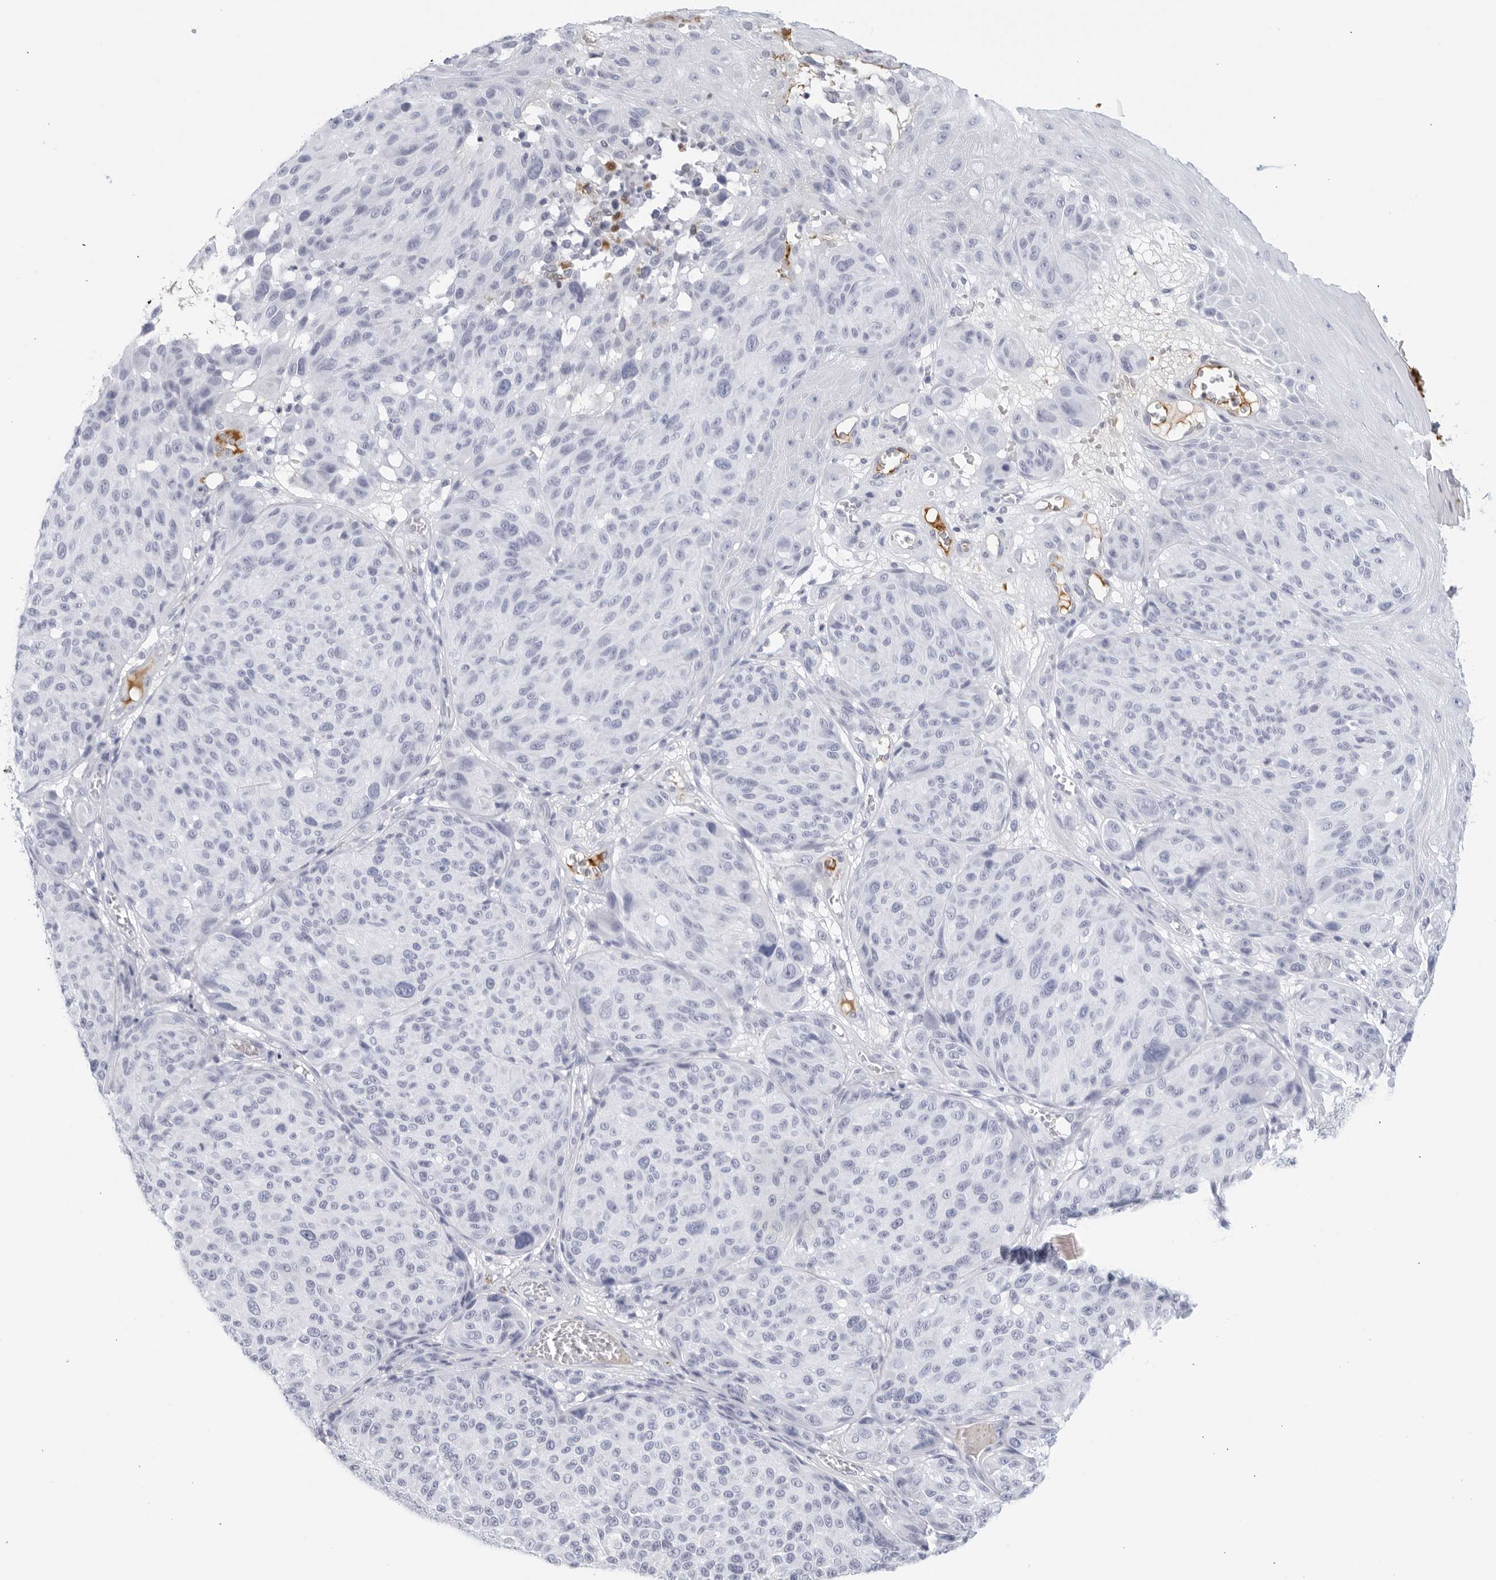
{"staining": {"intensity": "negative", "quantity": "none", "location": "none"}, "tissue": "melanoma", "cell_type": "Tumor cells", "image_type": "cancer", "snomed": [{"axis": "morphology", "description": "Malignant melanoma, NOS"}, {"axis": "topography", "description": "Skin"}], "caption": "Melanoma was stained to show a protein in brown. There is no significant staining in tumor cells.", "gene": "FGG", "patient": {"sex": "male", "age": 83}}